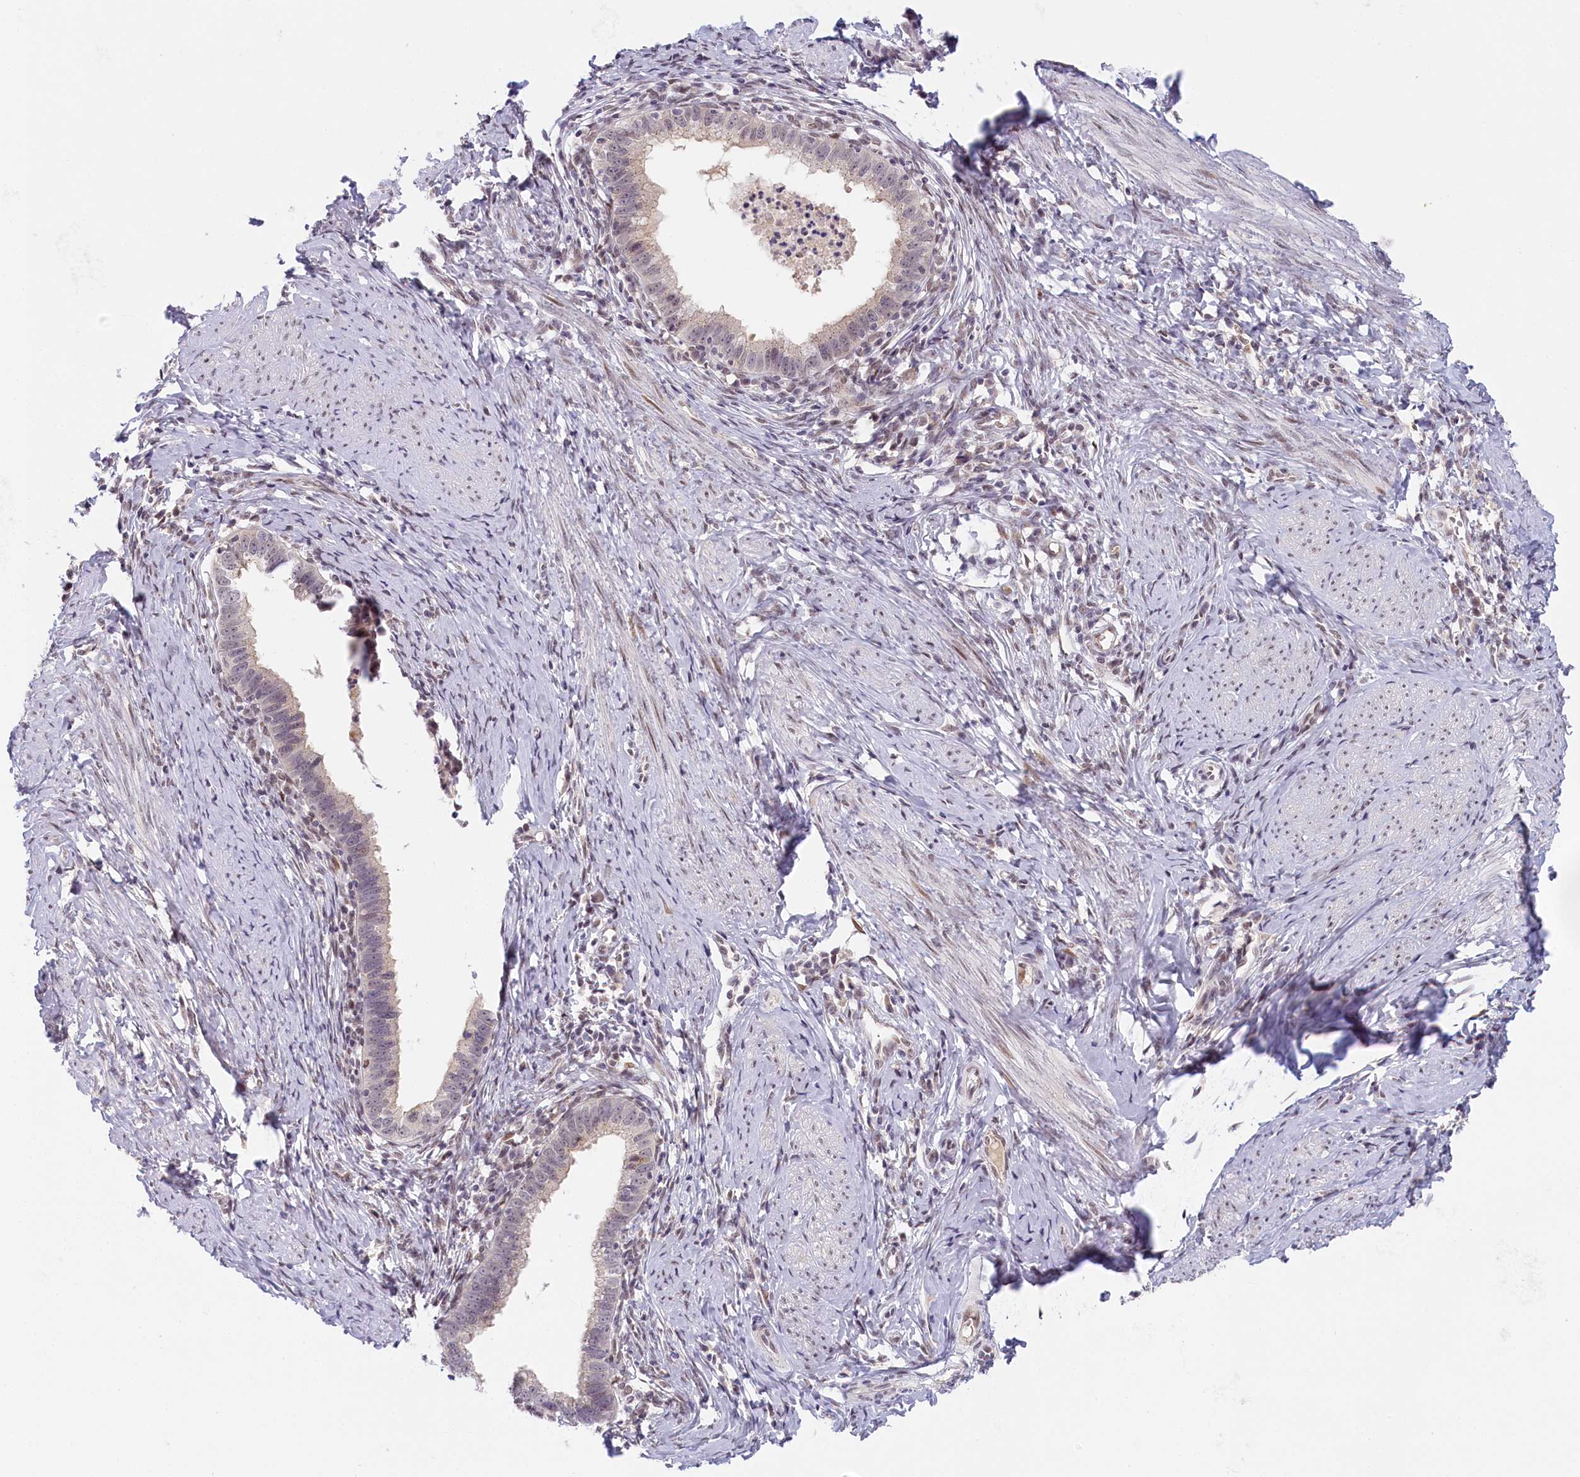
{"staining": {"intensity": "weak", "quantity": "<25%", "location": "cytoplasmic/membranous"}, "tissue": "cervical cancer", "cell_type": "Tumor cells", "image_type": "cancer", "snomed": [{"axis": "morphology", "description": "Adenocarcinoma, NOS"}, {"axis": "topography", "description": "Cervix"}], "caption": "Protein analysis of cervical adenocarcinoma demonstrates no significant positivity in tumor cells.", "gene": "SEC31B", "patient": {"sex": "female", "age": 36}}